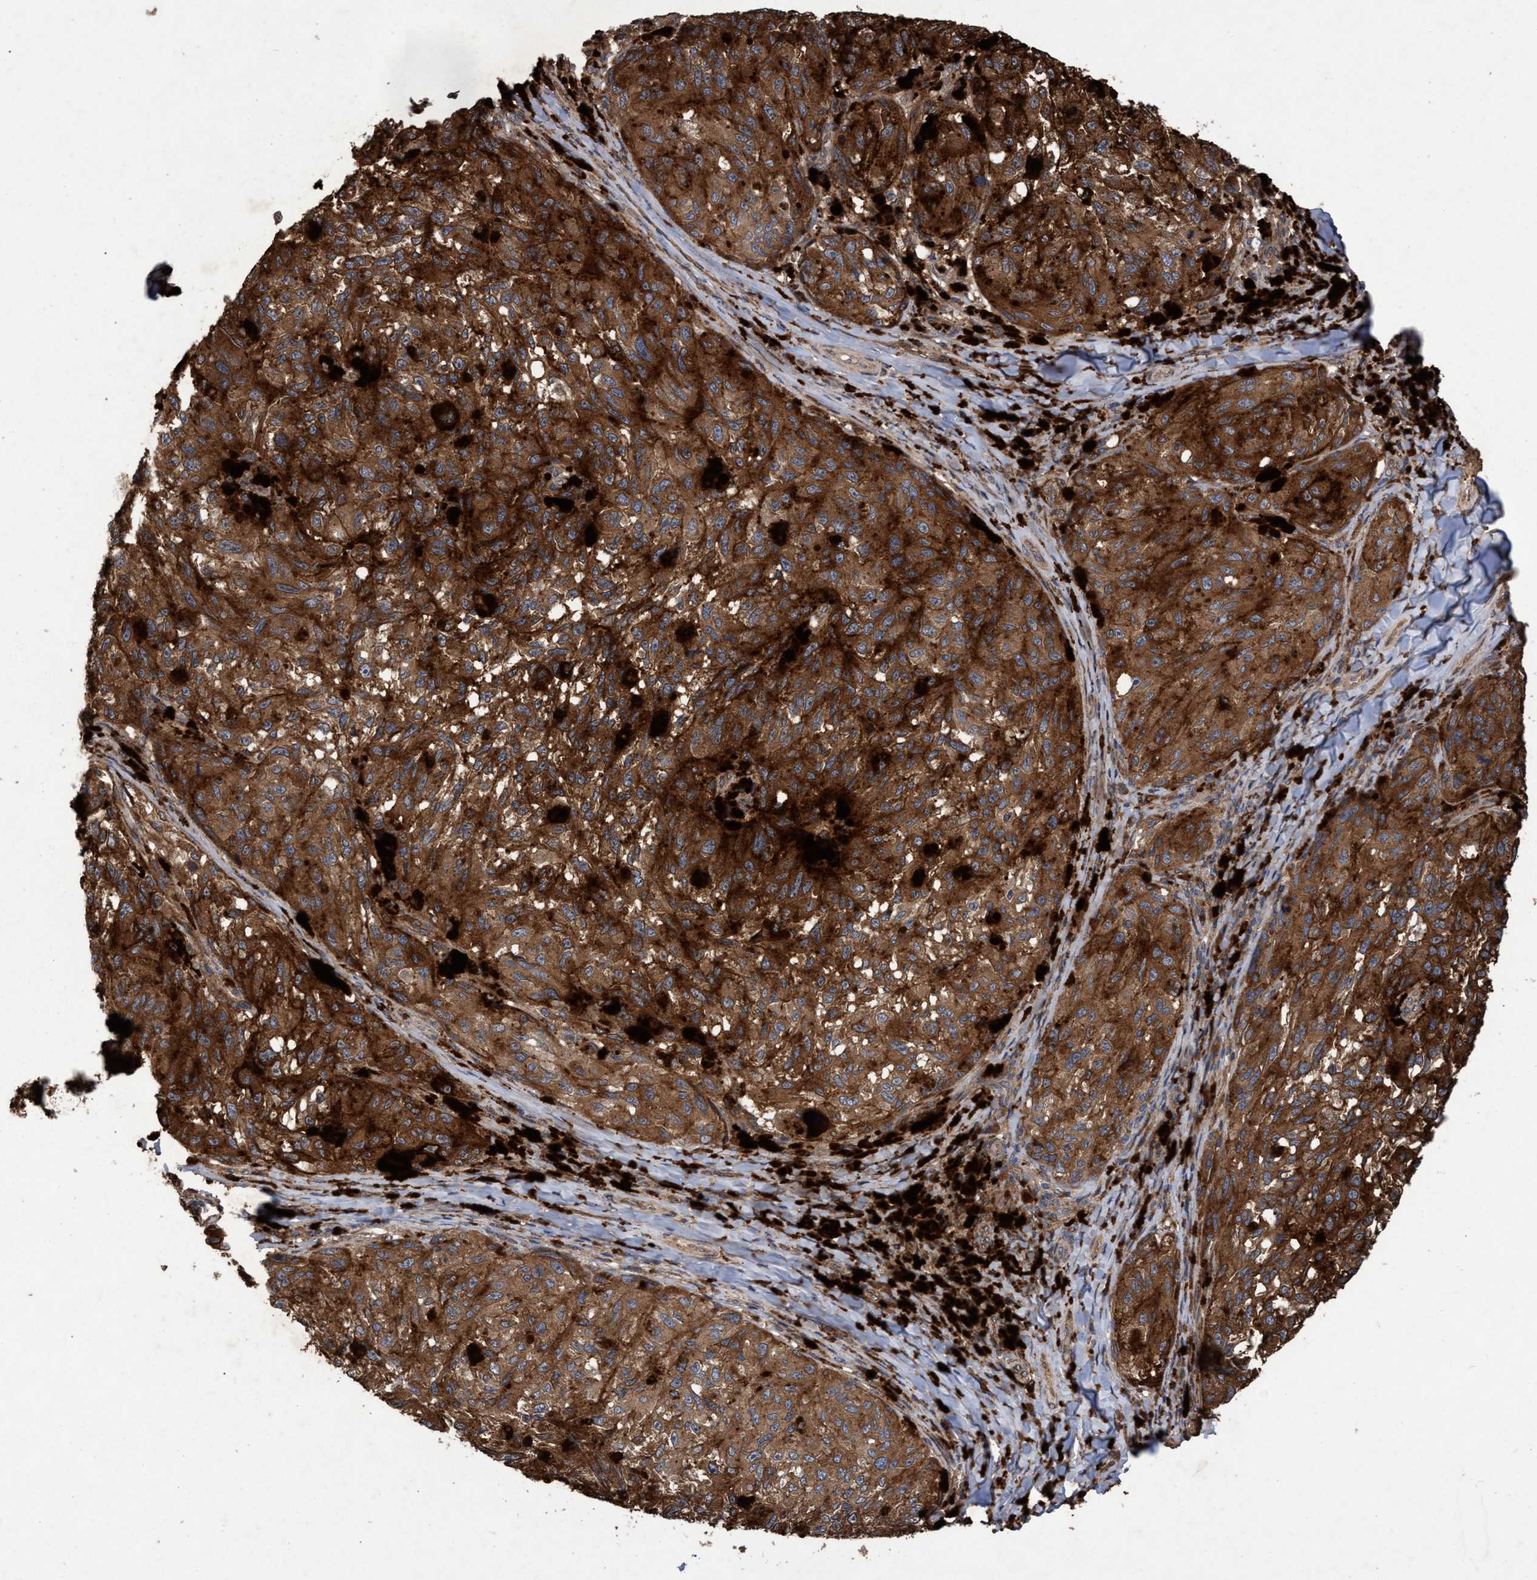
{"staining": {"intensity": "strong", "quantity": ">75%", "location": "cytoplasmic/membranous"}, "tissue": "melanoma", "cell_type": "Tumor cells", "image_type": "cancer", "snomed": [{"axis": "morphology", "description": "Malignant melanoma, NOS"}, {"axis": "topography", "description": "Skin"}], "caption": "Immunohistochemistry of human melanoma demonstrates high levels of strong cytoplasmic/membranous expression in about >75% of tumor cells.", "gene": "CHMP6", "patient": {"sex": "female", "age": 73}}